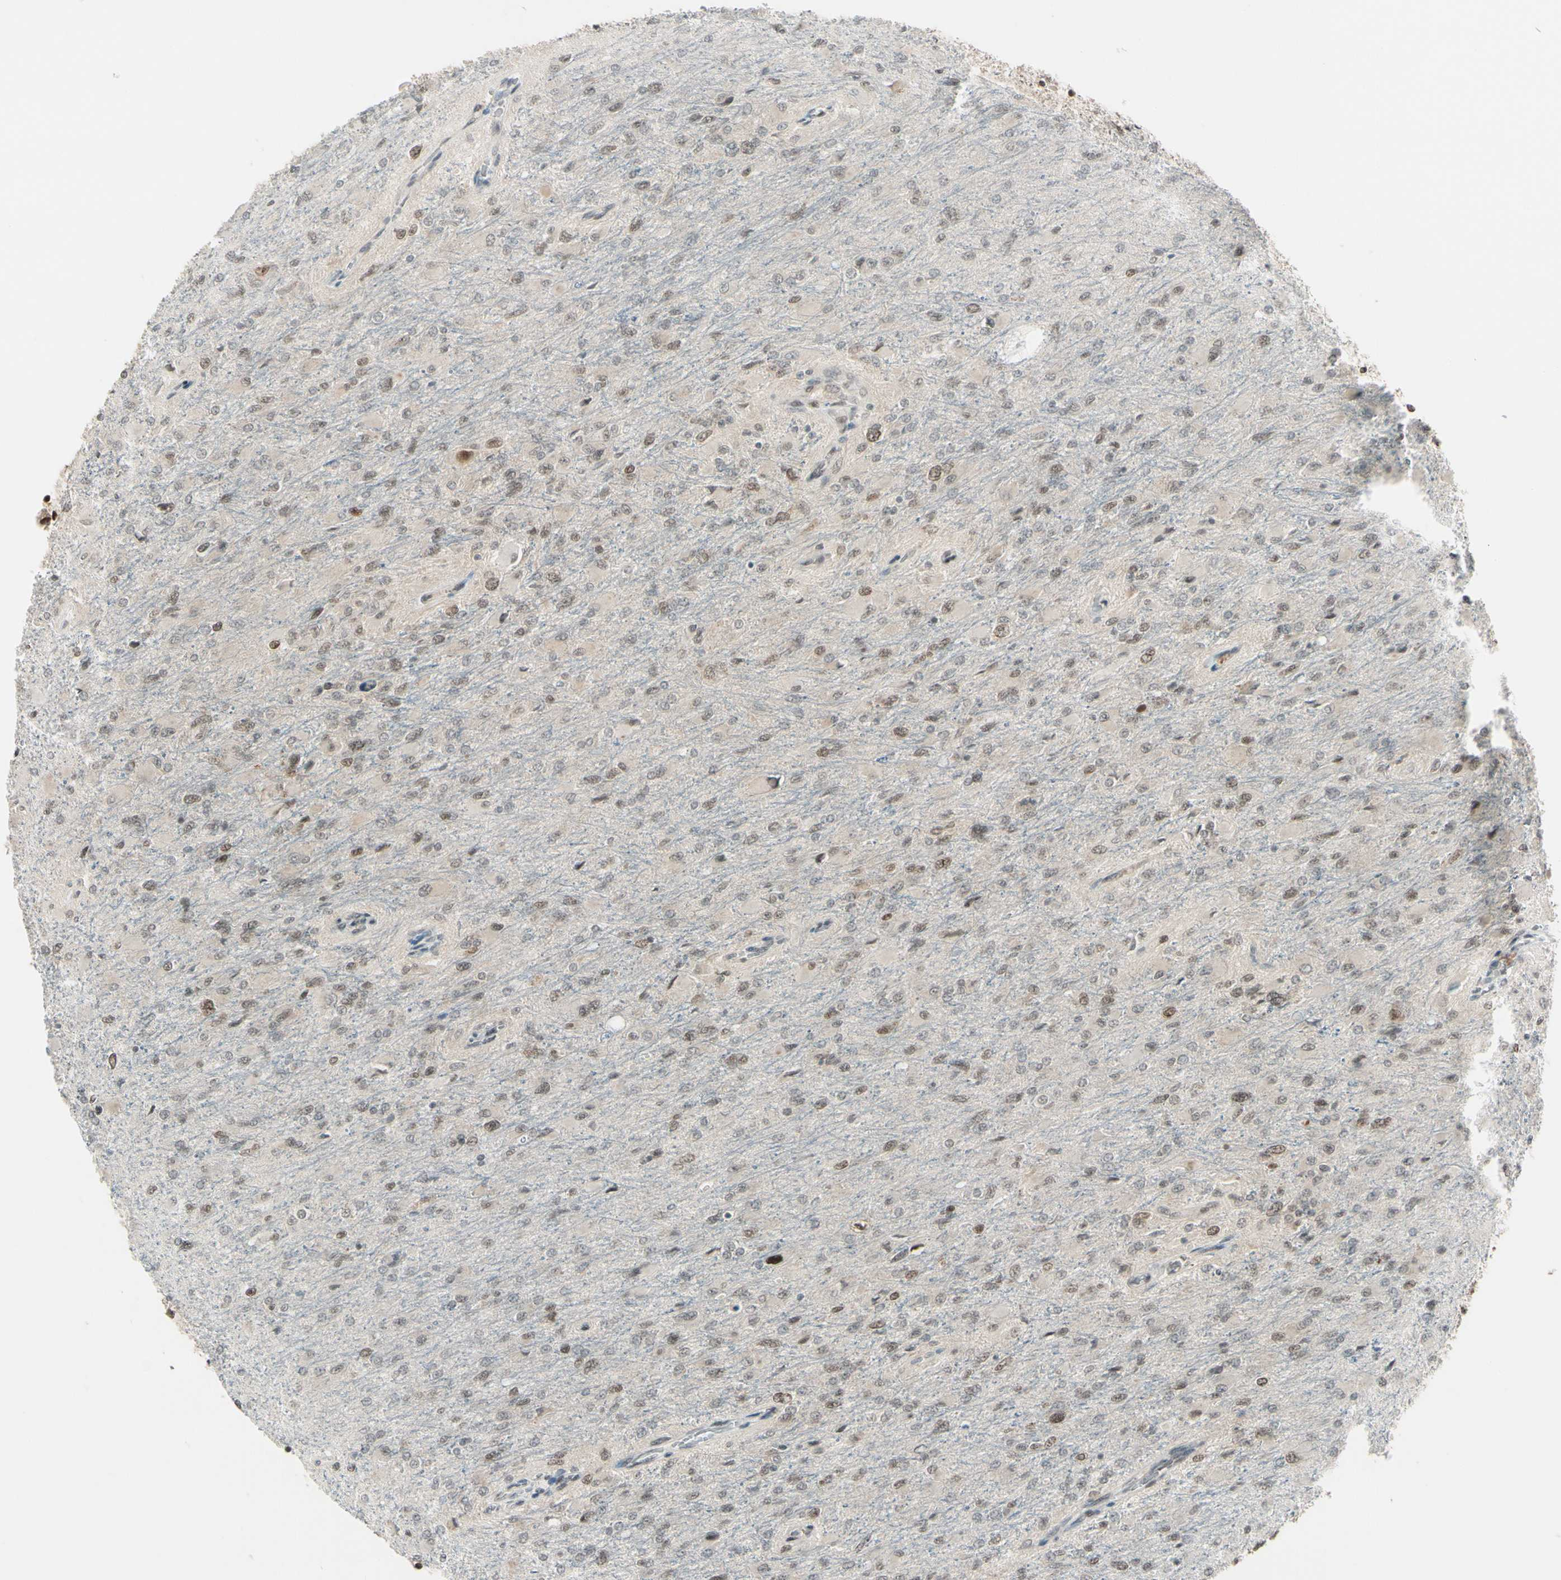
{"staining": {"intensity": "weak", "quantity": ">75%", "location": "nuclear"}, "tissue": "glioma", "cell_type": "Tumor cells", "image_type": "cancer", "snomed": [{"axis": "morphology", "description": "Glioma, malignant, High grade"}, {"axis": "topography", "description": "Cerebral cortex"}], "caption": "Human glioma stained with a brown dye displays weak nuclear positive expression in approximately >75% of tumor cells.", "gene": "CHAMP1", "patient": {"sex": "female", "age": 36}}